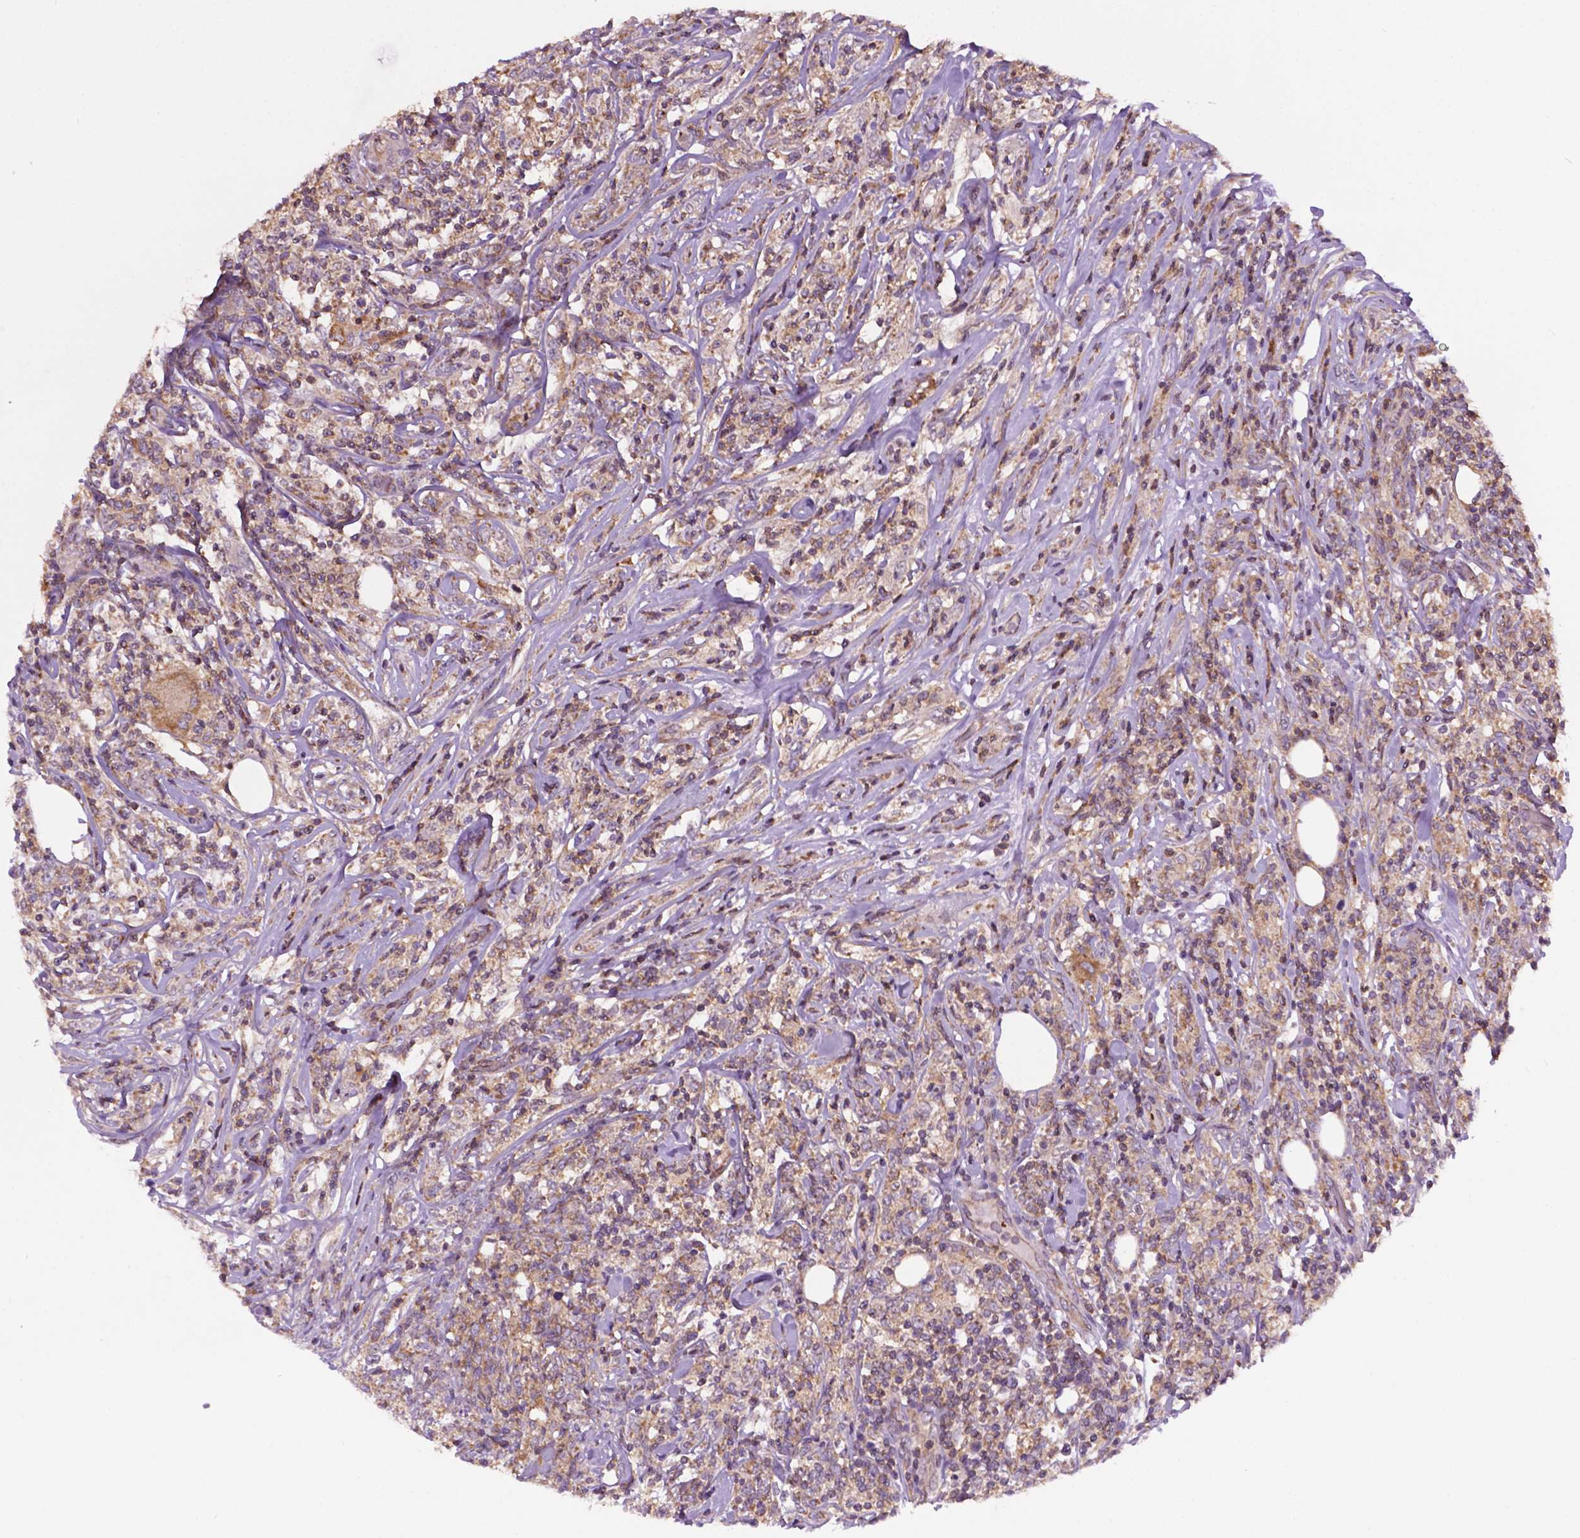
{"staining": {"intensity": "weak", "quantity": "25%-75%", "location": "cytoplasmic/membranous"}, "tissue": "lymphoma", "cell_type": "Tumor cells", "image_type": "cancer", "snomed": [{"axis": "morphology", "description": "Malignant lymphoma, non-Hodgkin's type, High grade"}, {"axis": "topography", "description": "Lymph node"}], "caption": "A high-resolution histopathology image shows immunohistochemistry (IHC) staining of high-grade malignant lymphoma, non-Hodgkin's type, which shows weak cytoplasmic/membranous expression in approximately 25%-75% of tumor cells.", "gene": "SPNS2", "patient": {"sex": "female", "age": 84}}